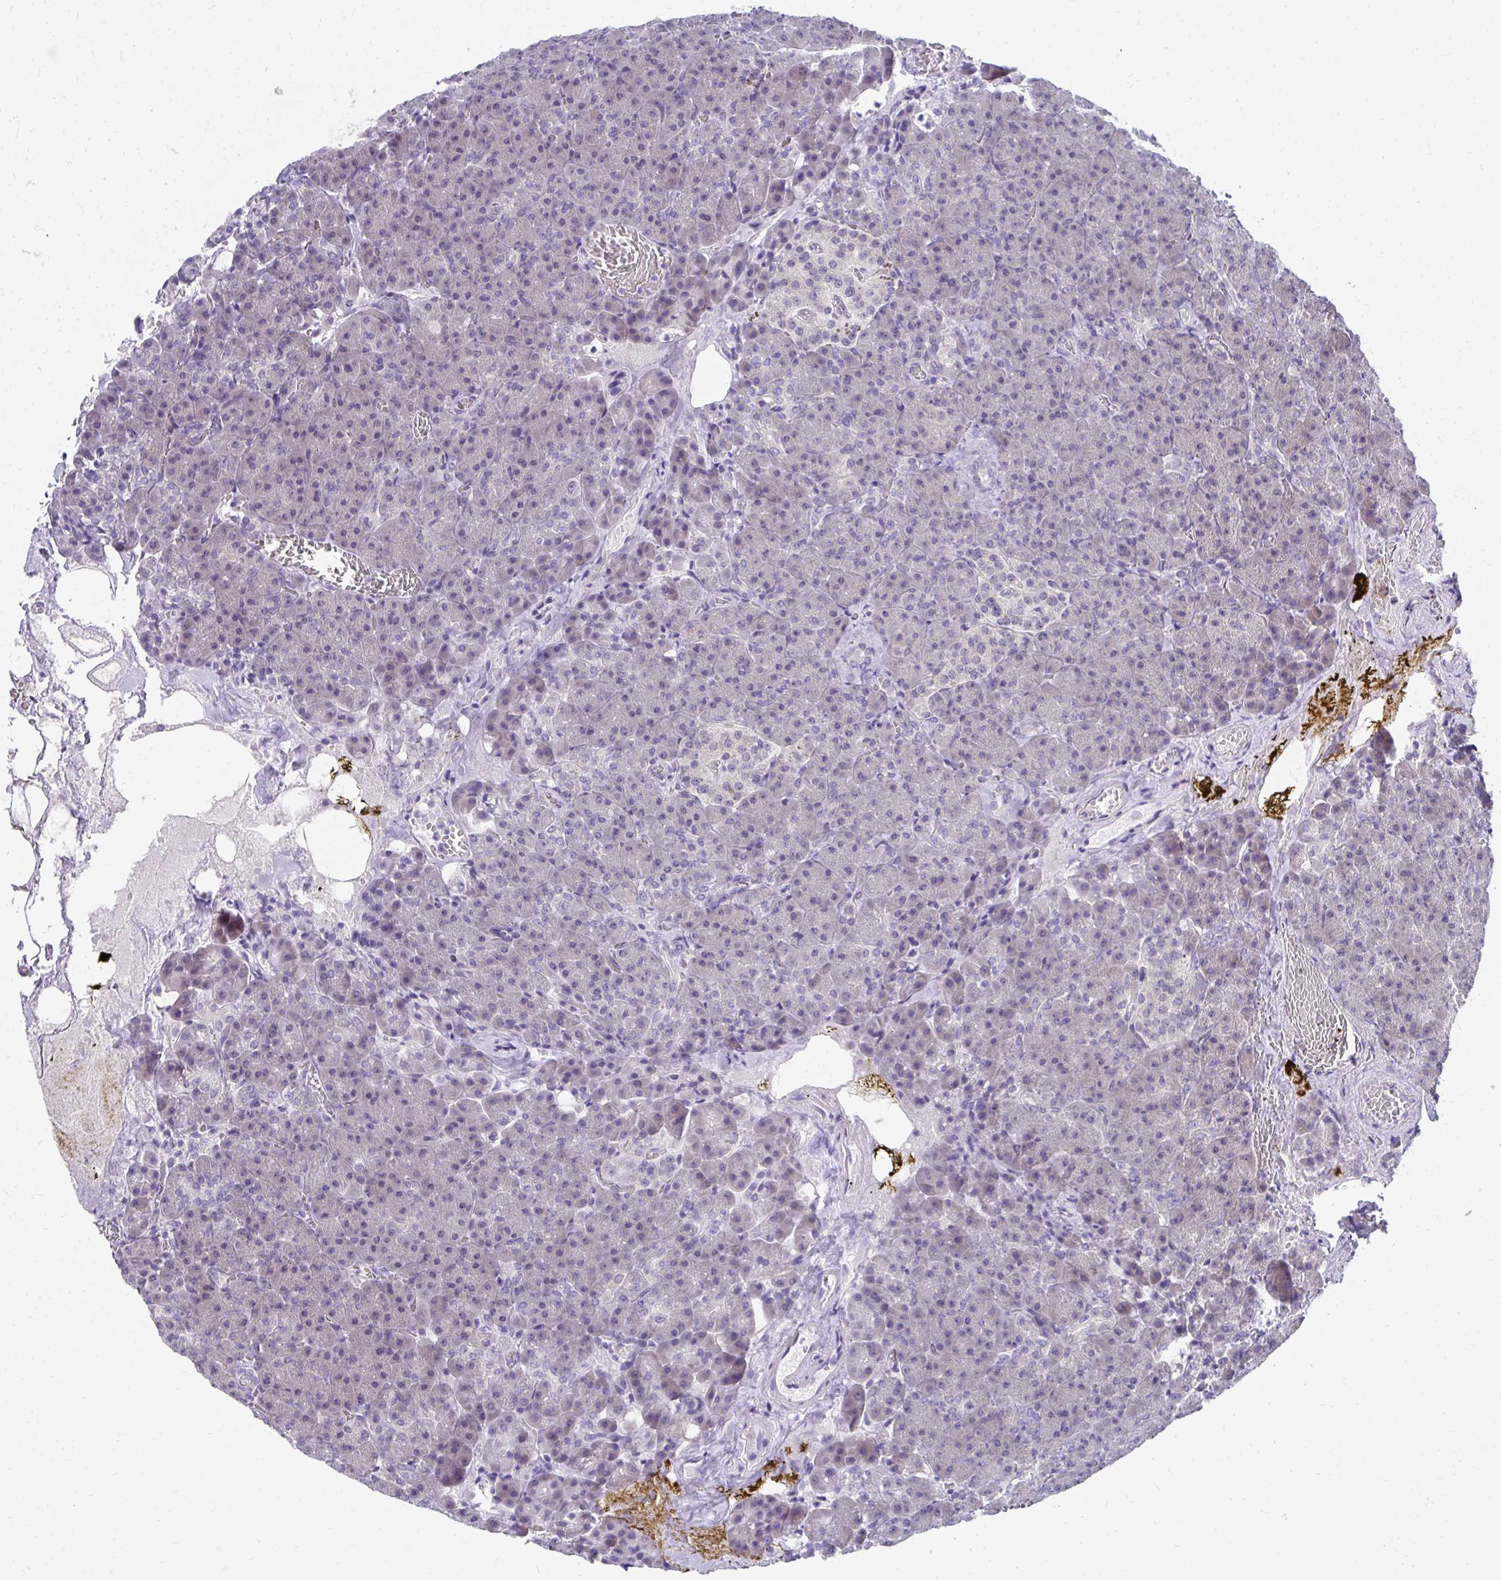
{"staining": {"intensity": "negative", "quantity": "none", "location": "none"}, "tissue": "pancreas", "cell_type": "Exocrine glandular cells", "image_type": "normal", "snomed": [{"axis": "morphology", "description": "Normal tissue, NOS"}, {"axis": "topography", "description": "Pancreas"}], "caption": "A high-resolution histopathology image shows immunohistochemistry (IHC) staining of benign pancreas, which reveals no significant staining in exocrine glandular cells.", "gene": "MROH8", "patient": {"sex": "female", "age": 74}}